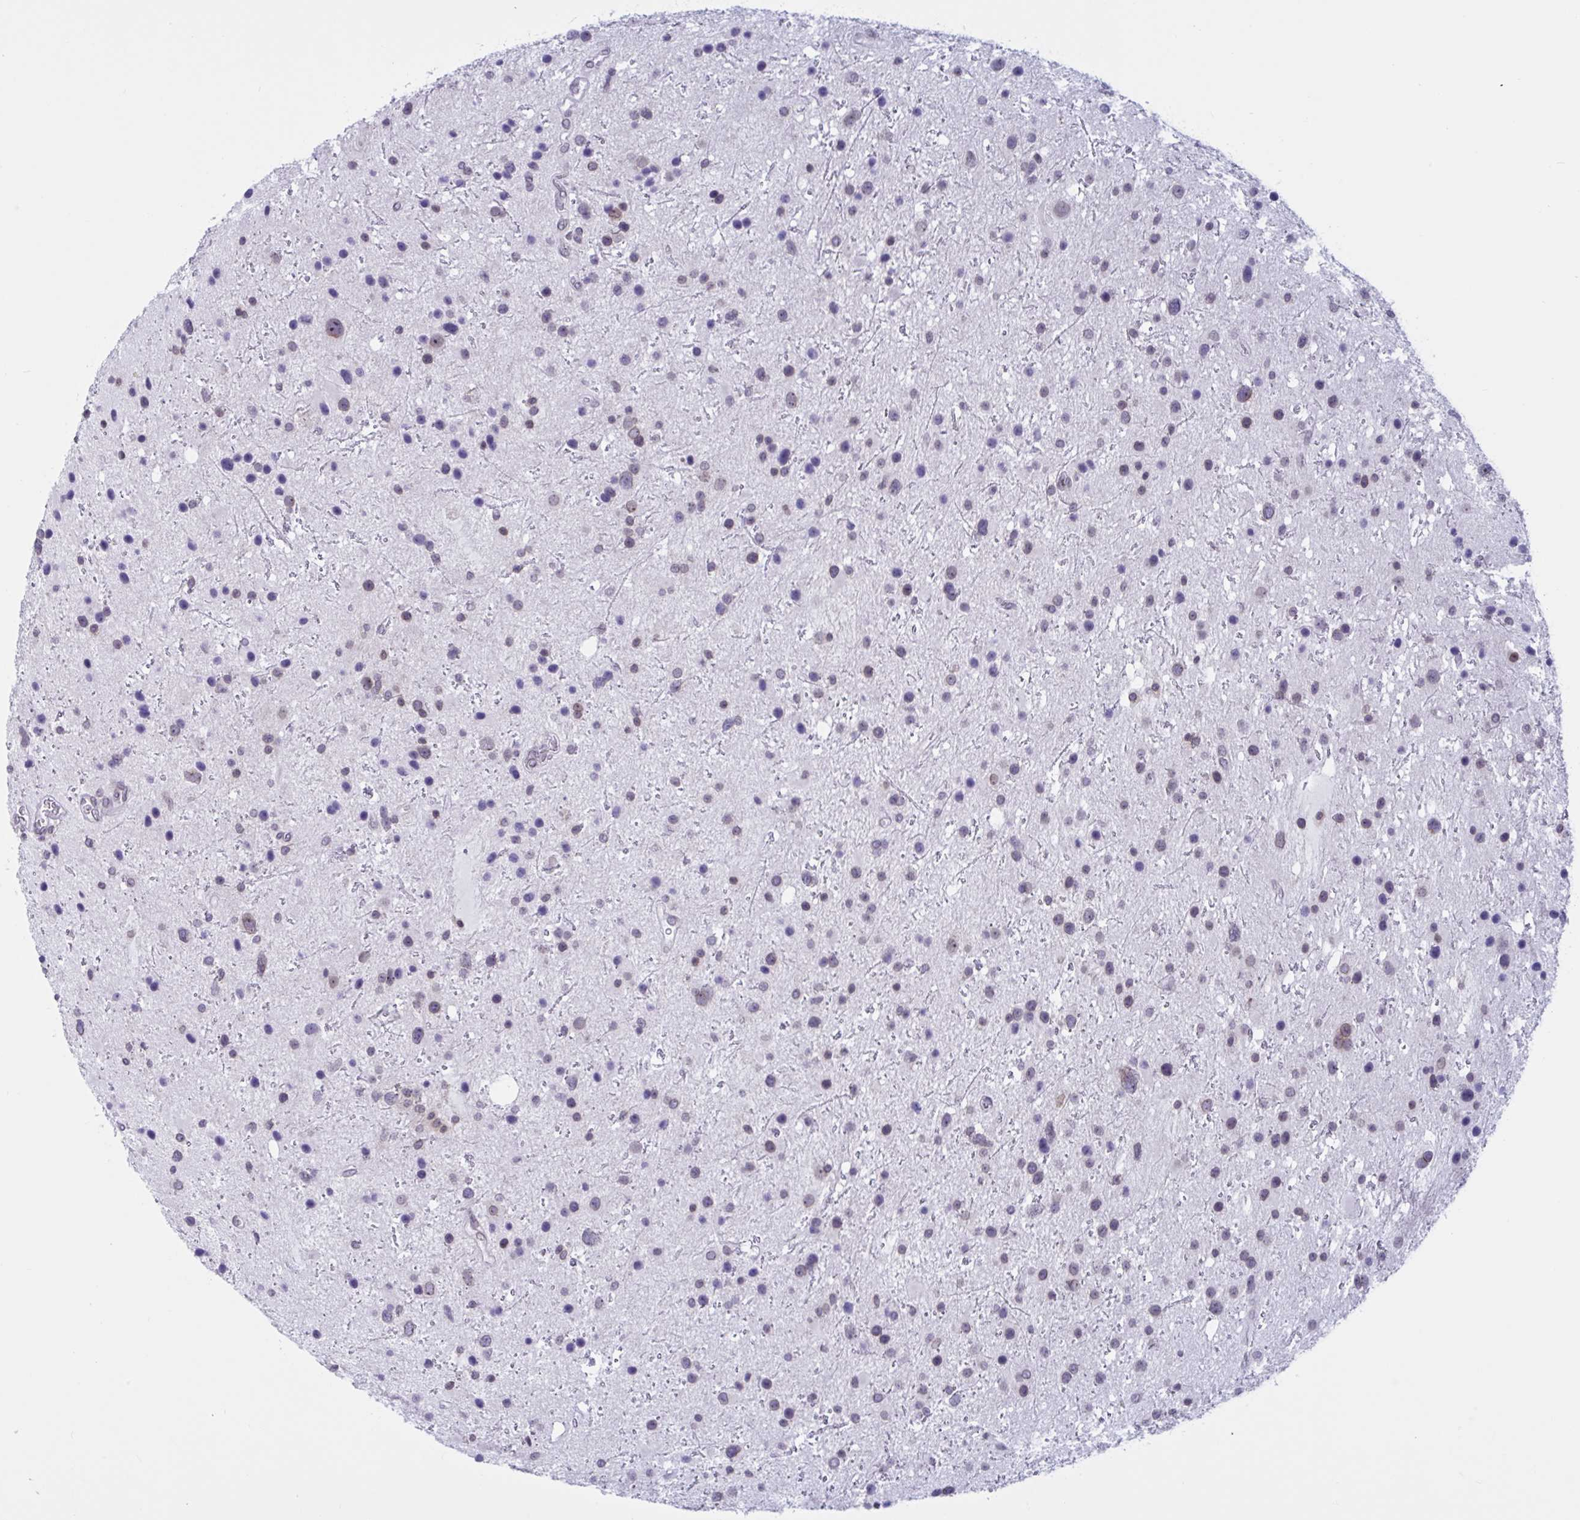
{"staining": {"intensity": "weak", "quantity": "<25%", "location": "cytoplasmic/membranous,nuclear"}, "tissue": "glioma", "cell_type": "Tumor cells", "image_type": "cancer", "snomed": [{"axis": "morphology", "description": "Glioma, malignant, Low grade"}, {"axis": "topography", "description": "Brain"}], "caption": "Tumor cells show no significant staining in glioma.", "gene": "DOCK11", "patient": {"sex": "female", "age": 32}}